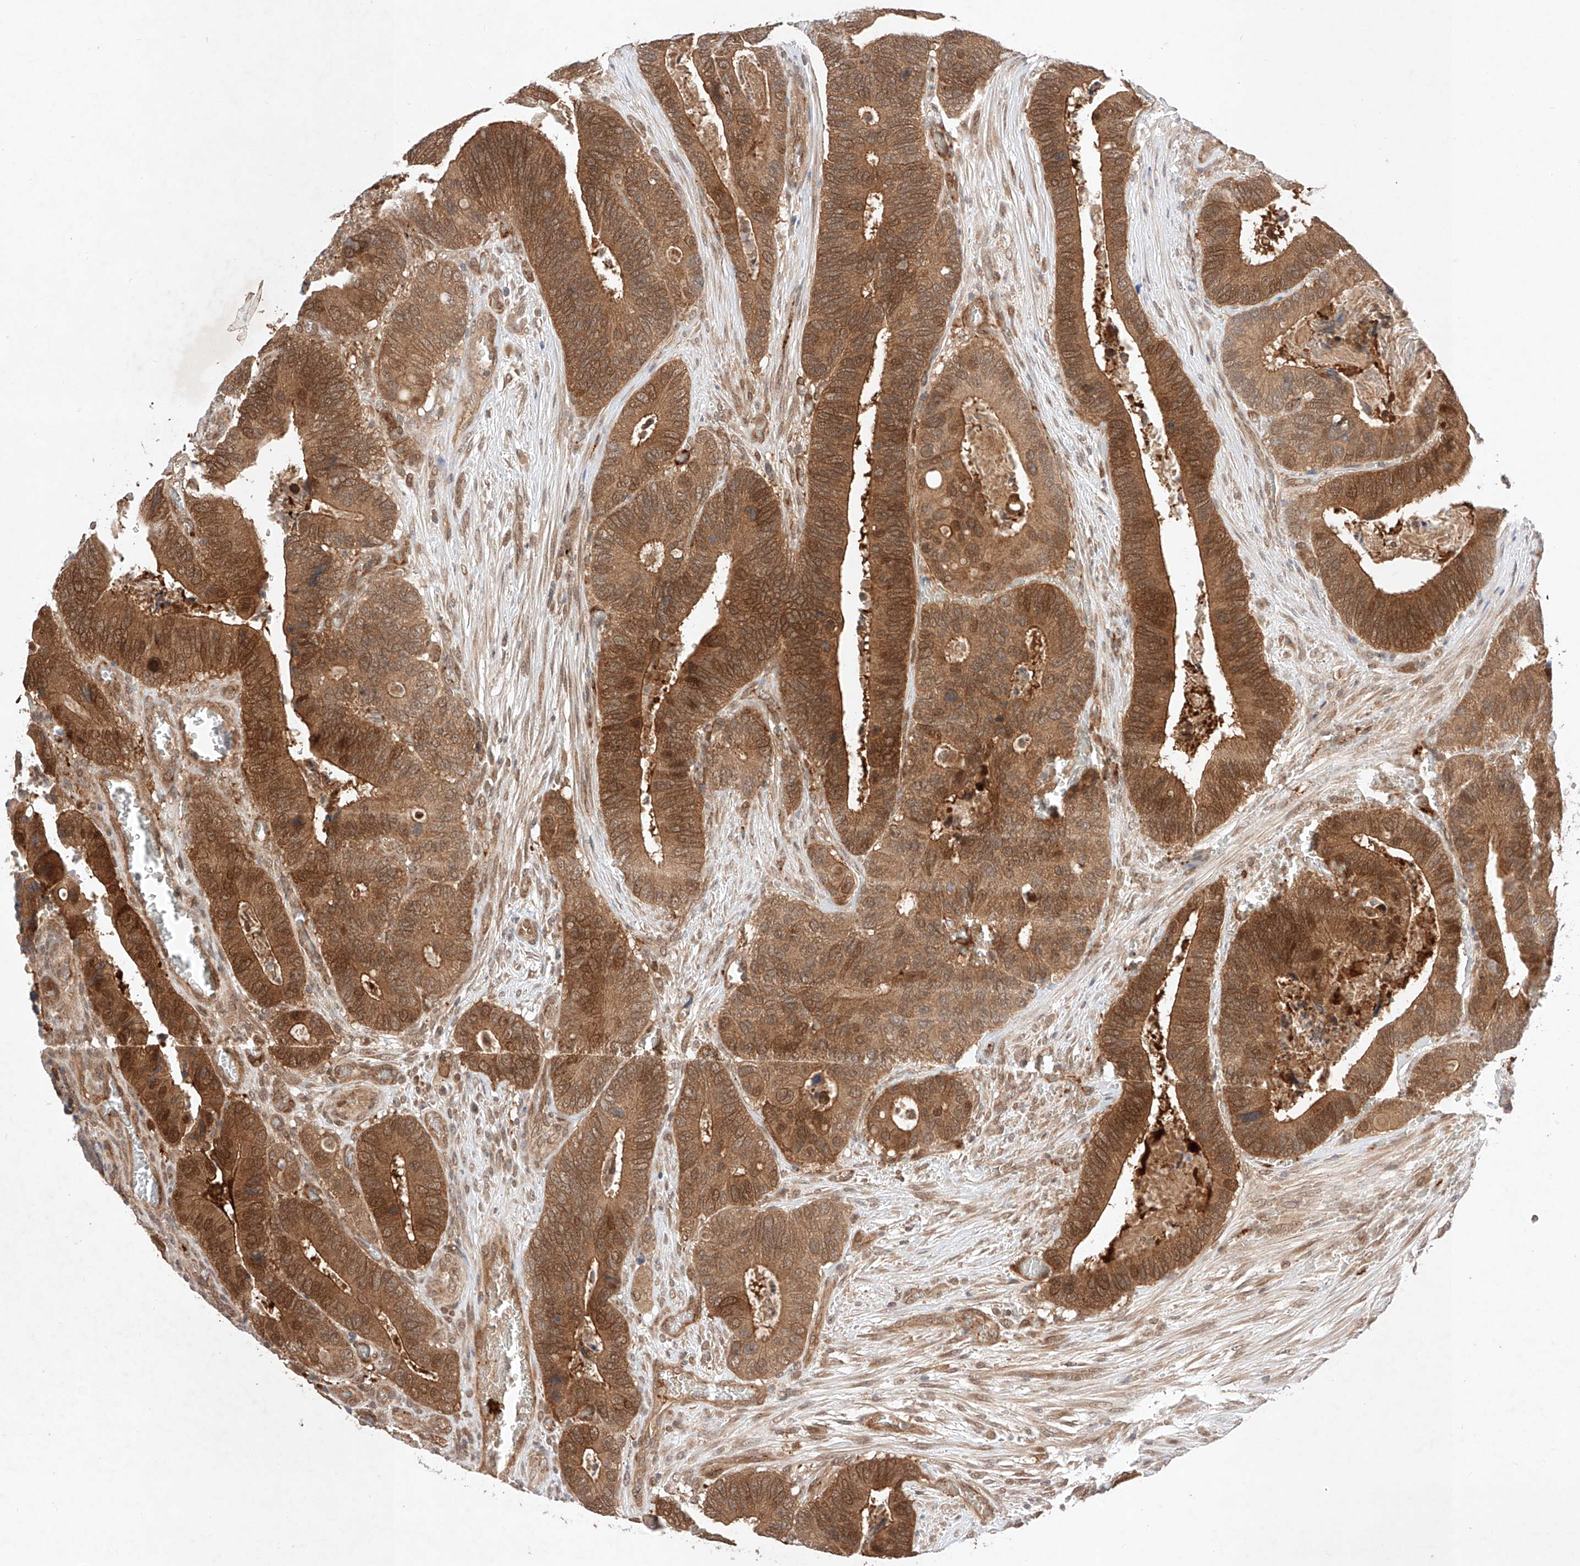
{"staining": {"intensity": "strong", "quantity": ">75%", "location": "cytoplasmic/membranous,nuclear"}, "tissue": "colorectal cancer", "cell_type": "Tumor cells", "image_type": "cancer", "snomed": [{"axis": "morphology", "description": "Adenocarcinoma, NOS"}, {"axis": "topography", "description": "Colon"}], "caption": "Colorectal adenocarcinoma stained for a protein reveals strong cytoplasmic/membranous and nuclear positivity in tumor cells.", "gene": "ZNF124", "patient": {"sex": "male", "age": 72}}